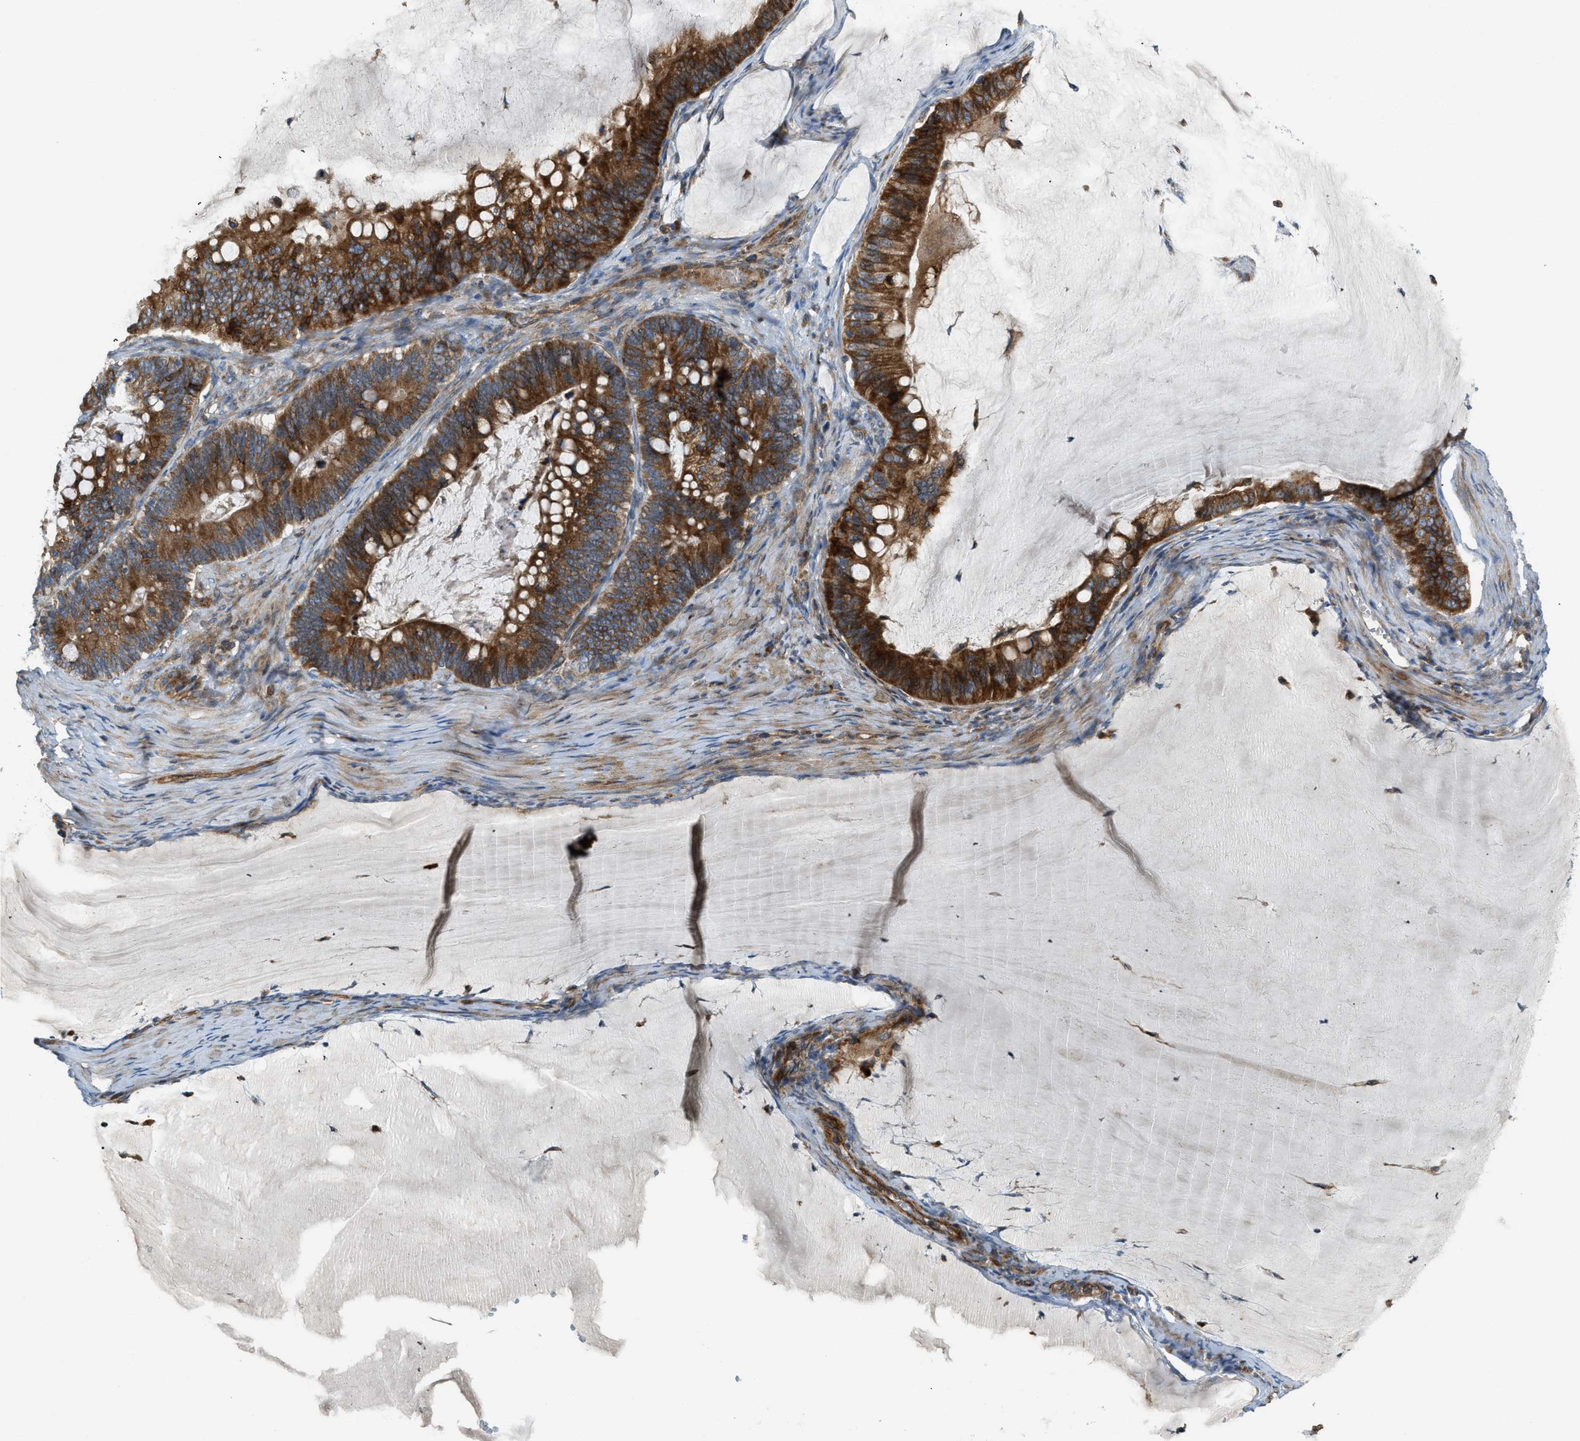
{"staining": {"intensity": "strong", "quantity": ">75%", "location": "cytoplasmic/membranous"}, "tissue": "ovarian cancer", "cell_type": "Tumor cells", "image_type": "cancer", "snomed": [{"axis": "morphology", "description": "Cystadenocarcinoma, mucinous, NOS"}, {"axis": "topography", "description": "Ovary"}], "caption": "The micrograph exhibits immunohistochemical staining of ovarian cancer. There is strong cytoplasmic/membranous staining is seen in approximately >75% of tumor cells.", "gene": "TMEM68", "patient": {"sex": "female", "age": 61}}